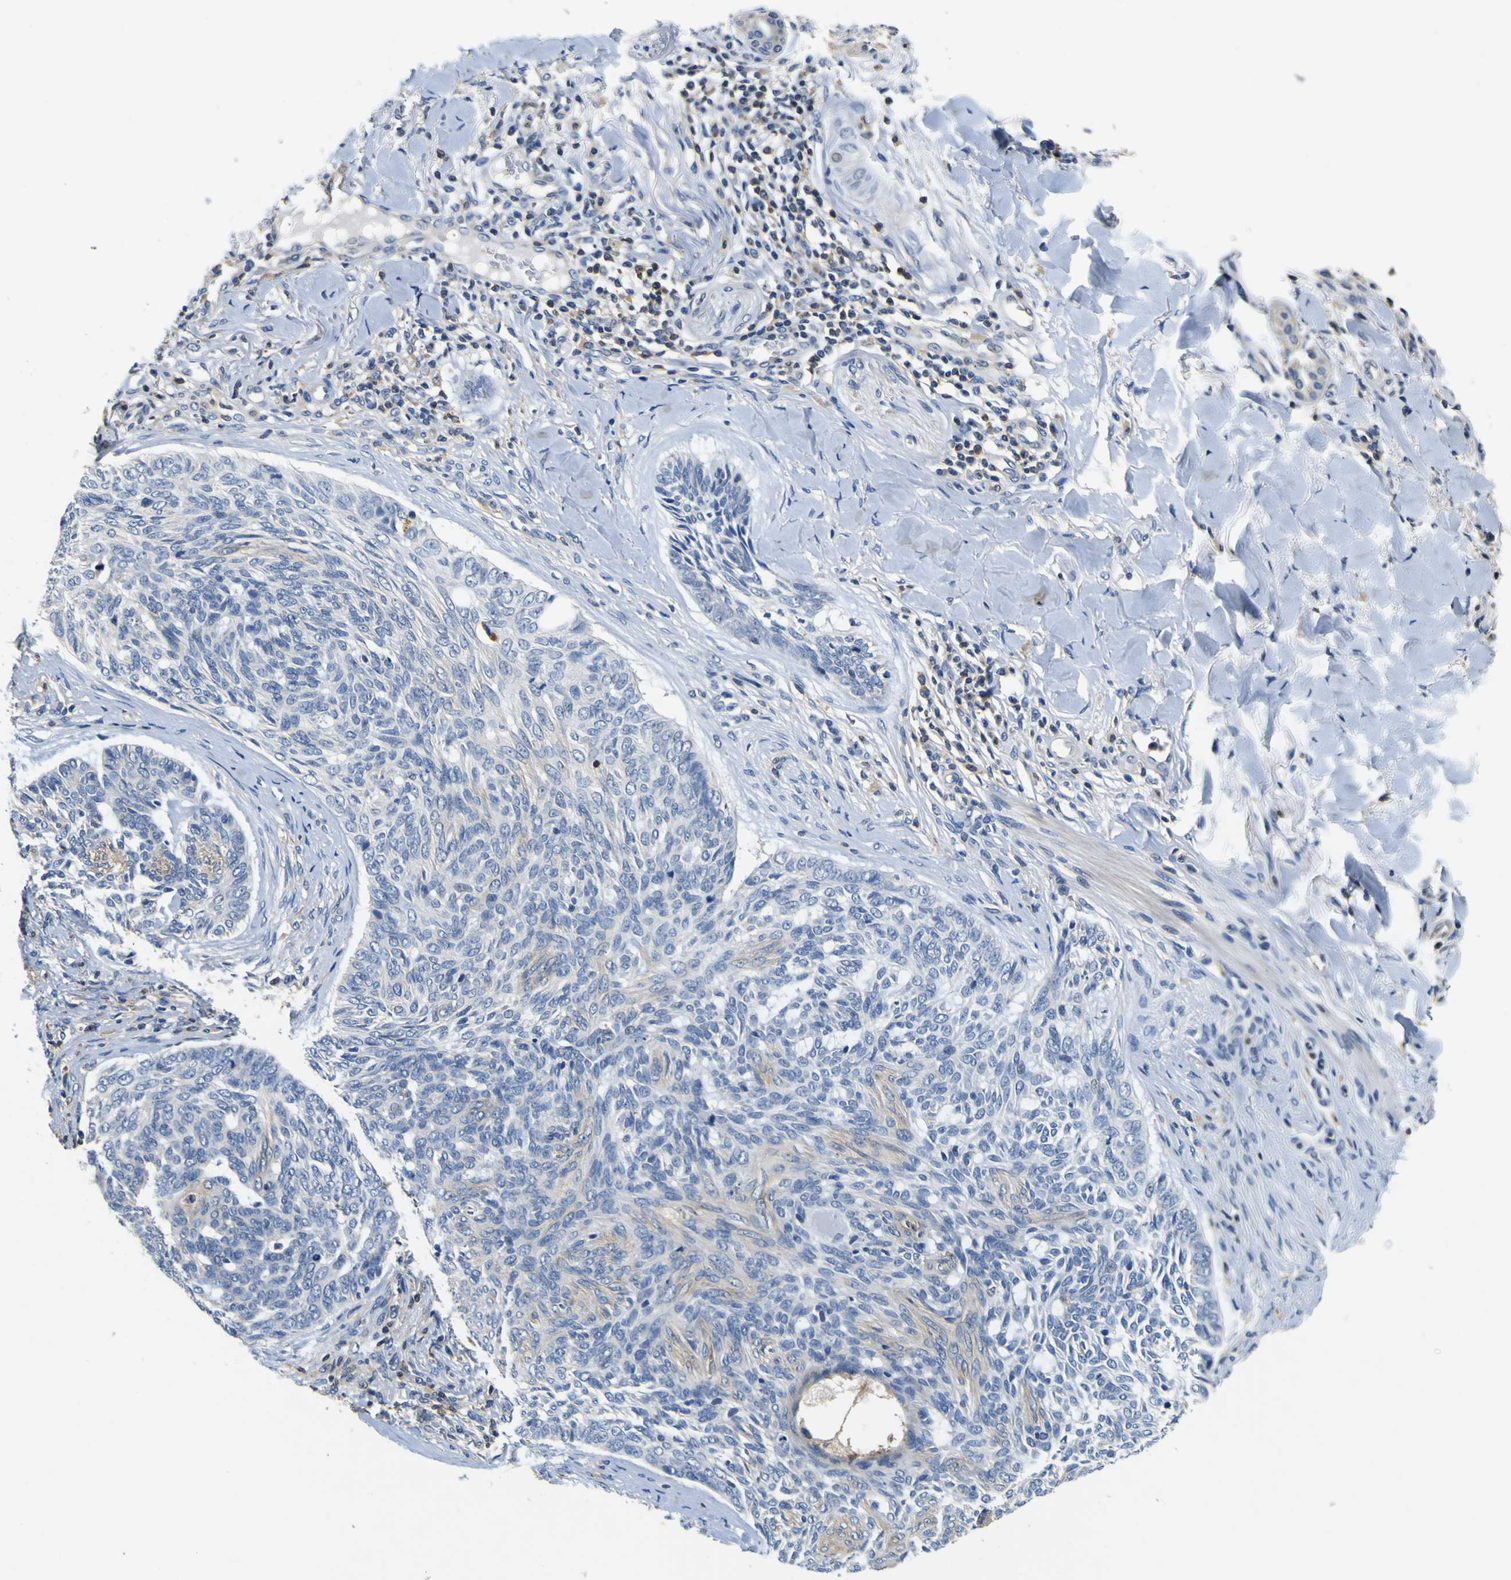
{"staining": {"intensity": "weak", "quantity": "<25%", "location": "cytoplasmic/membranous"}, "tissue": "skin cancer", "cell_type": "Tumor cells", "image_type": "cancer", "snomed": [{"axis": "morphology", "description": "Basal cell carcinoma"}, {"axis": "topography", "description": "Skin"}], "caption": "Histopathology image shows no protein positivity in tumor cells of skin basal cell carcinoma tissue.", "gene": "TNIK", "patient": {"sex": "male", "age": 43}}